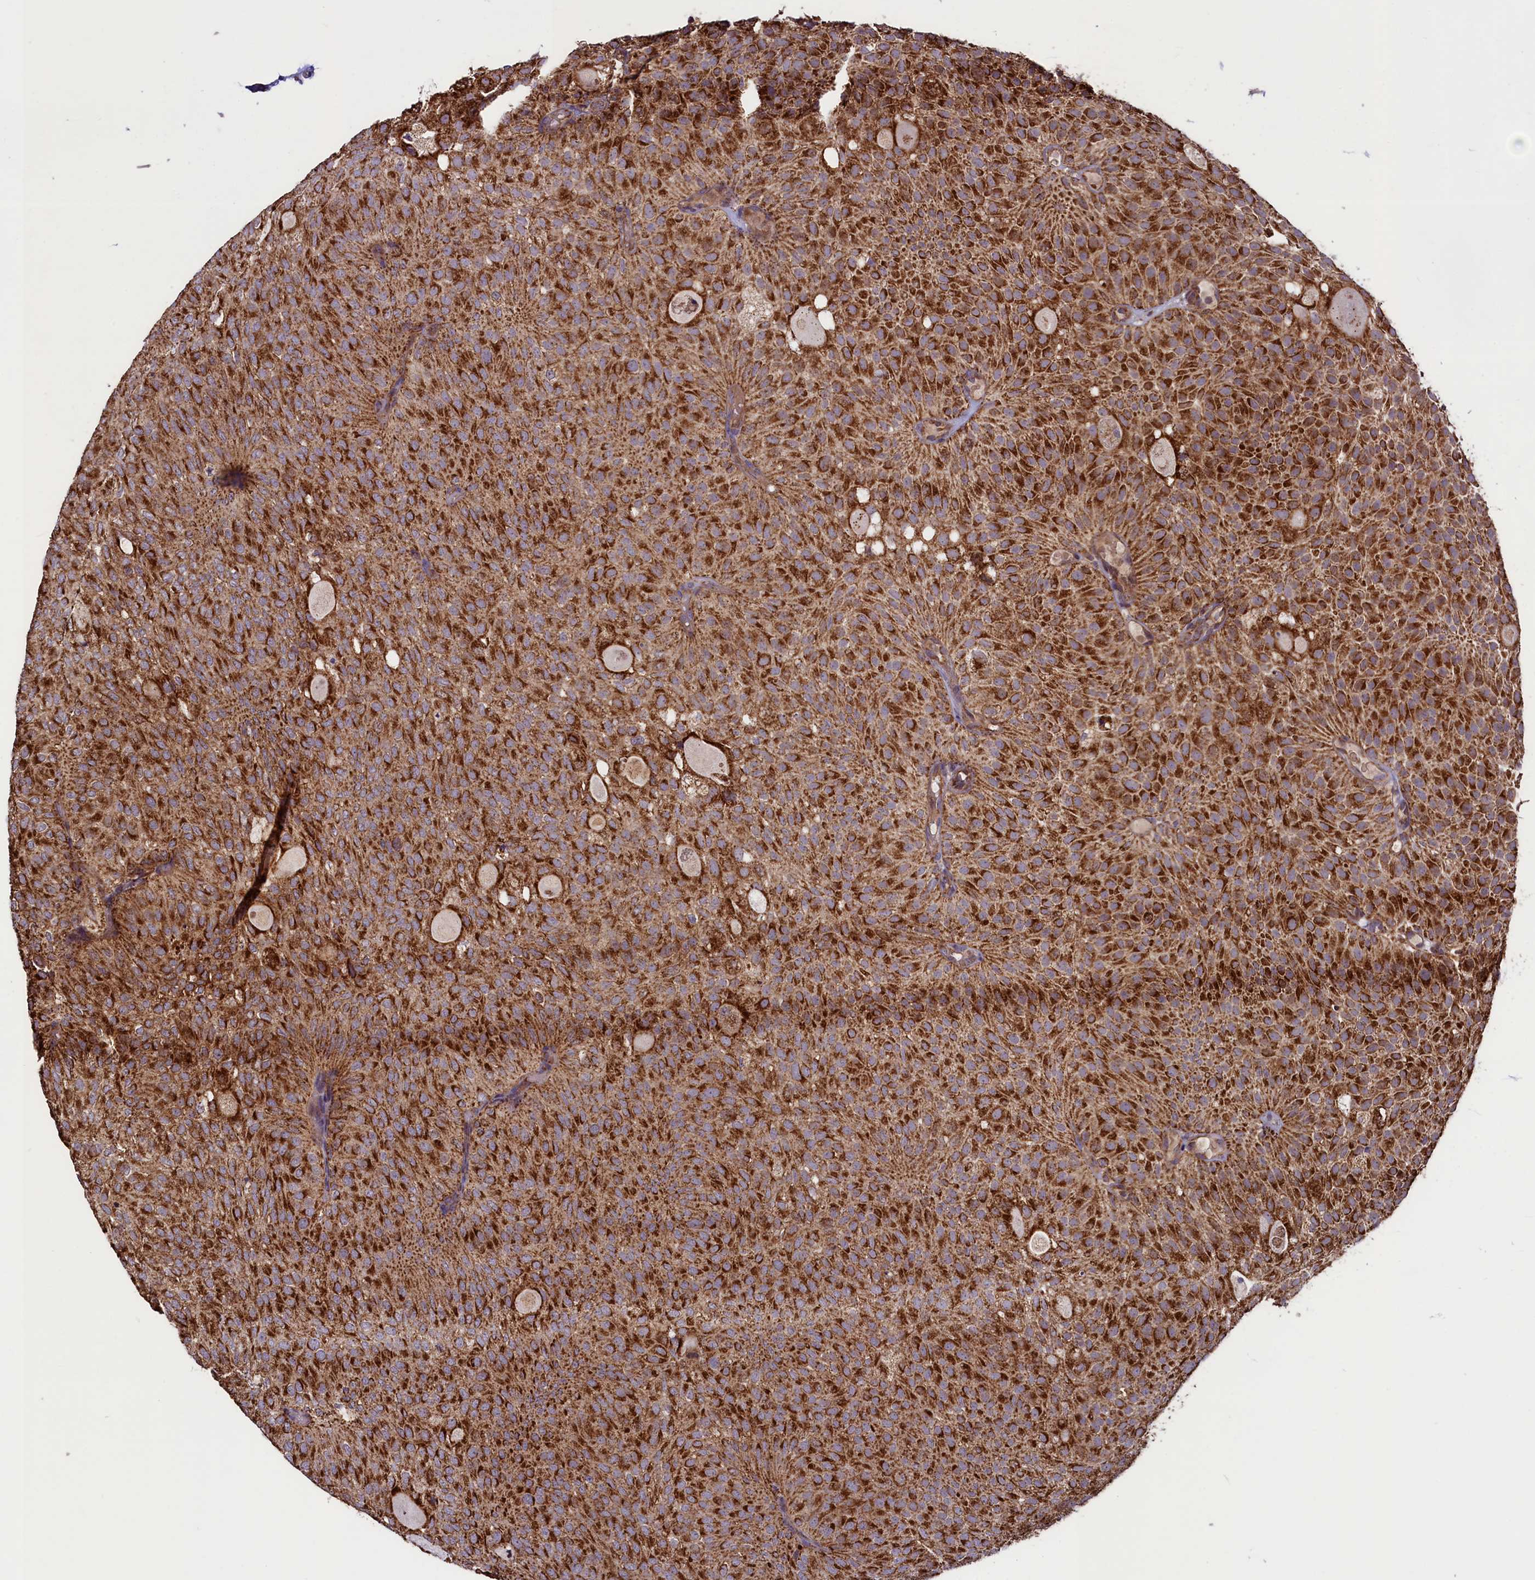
{"staining": {"intensity": "strong", "quantity": ">75%", "location": "cytoplasmic/membranous"}, "tissue": "urothelial cancer", "cell_type": "Tumor cells", "image_type": "cancer", "snomed": [{"axis": "morphology", "description": "Urothelial carcinoma, Low grade"}, {"axis": "topography", "description": "Urinary bladder"}], "caption": "Protein analysis of urothelial cancer tissue reveals strong cytoplasmic/membranous expression in approximately >75% of tumor cells.", "gene": "STARD5", "patient": {"sex": "male", "age": 78}}